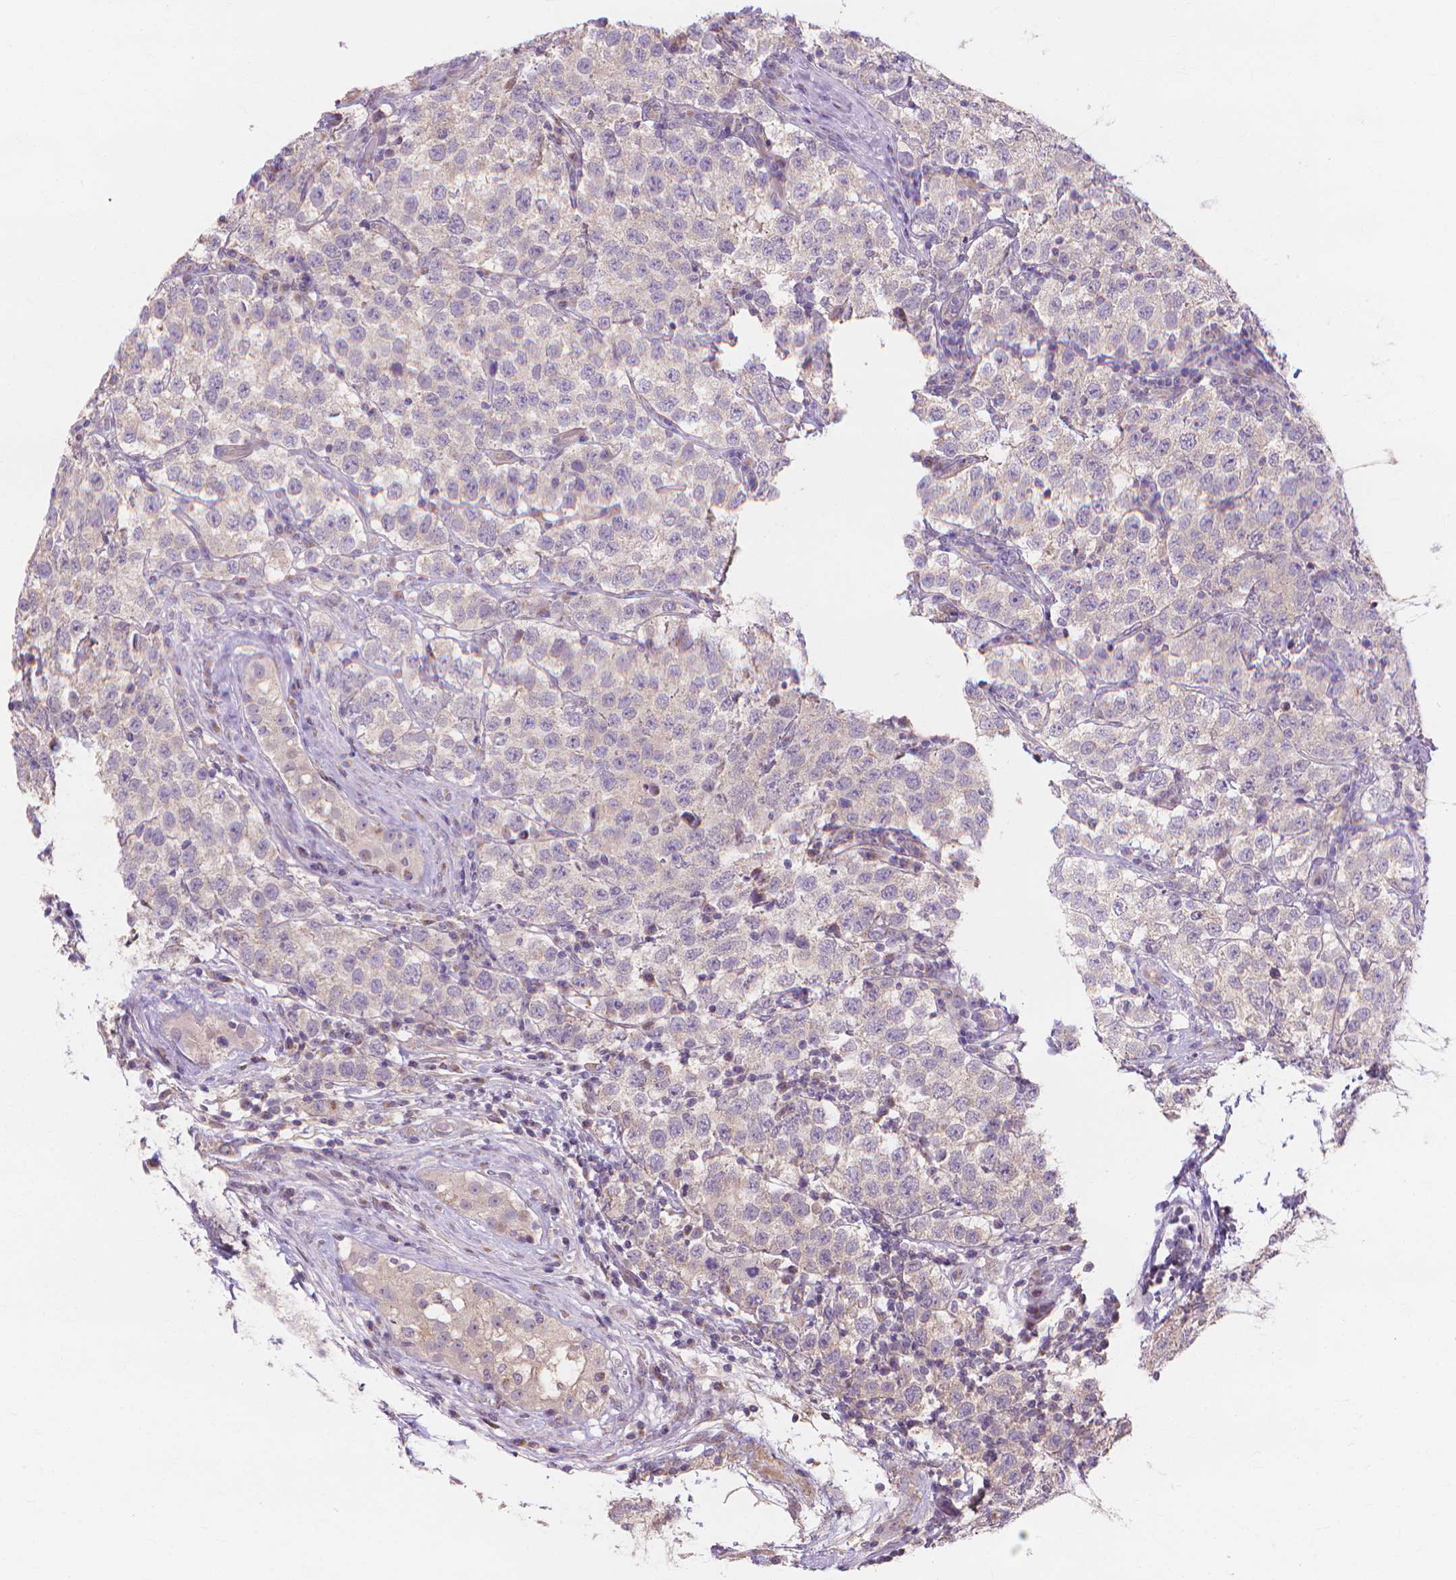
{"staining": {"intensity": "negative", "quantity": "none", "location": "none"}, "tissue": "testis cancer", "cell_type": "Tumor cells", "image_type": "cancer", "snomed": [{"axis": "morphology", "description": "Seminoma, NOS"}, {"axis": "topography", "description": "Testis"}], "caption": "There is no significant expression in tumor cells of testis seminoma. The staining is performed using DAB (3,3'-diaminobenzidine) brown chromogen with nuclei counter-stained in using hematoxylin.", "gene": "PRDM13", "patient": {"sex": "male", "age": 34}}